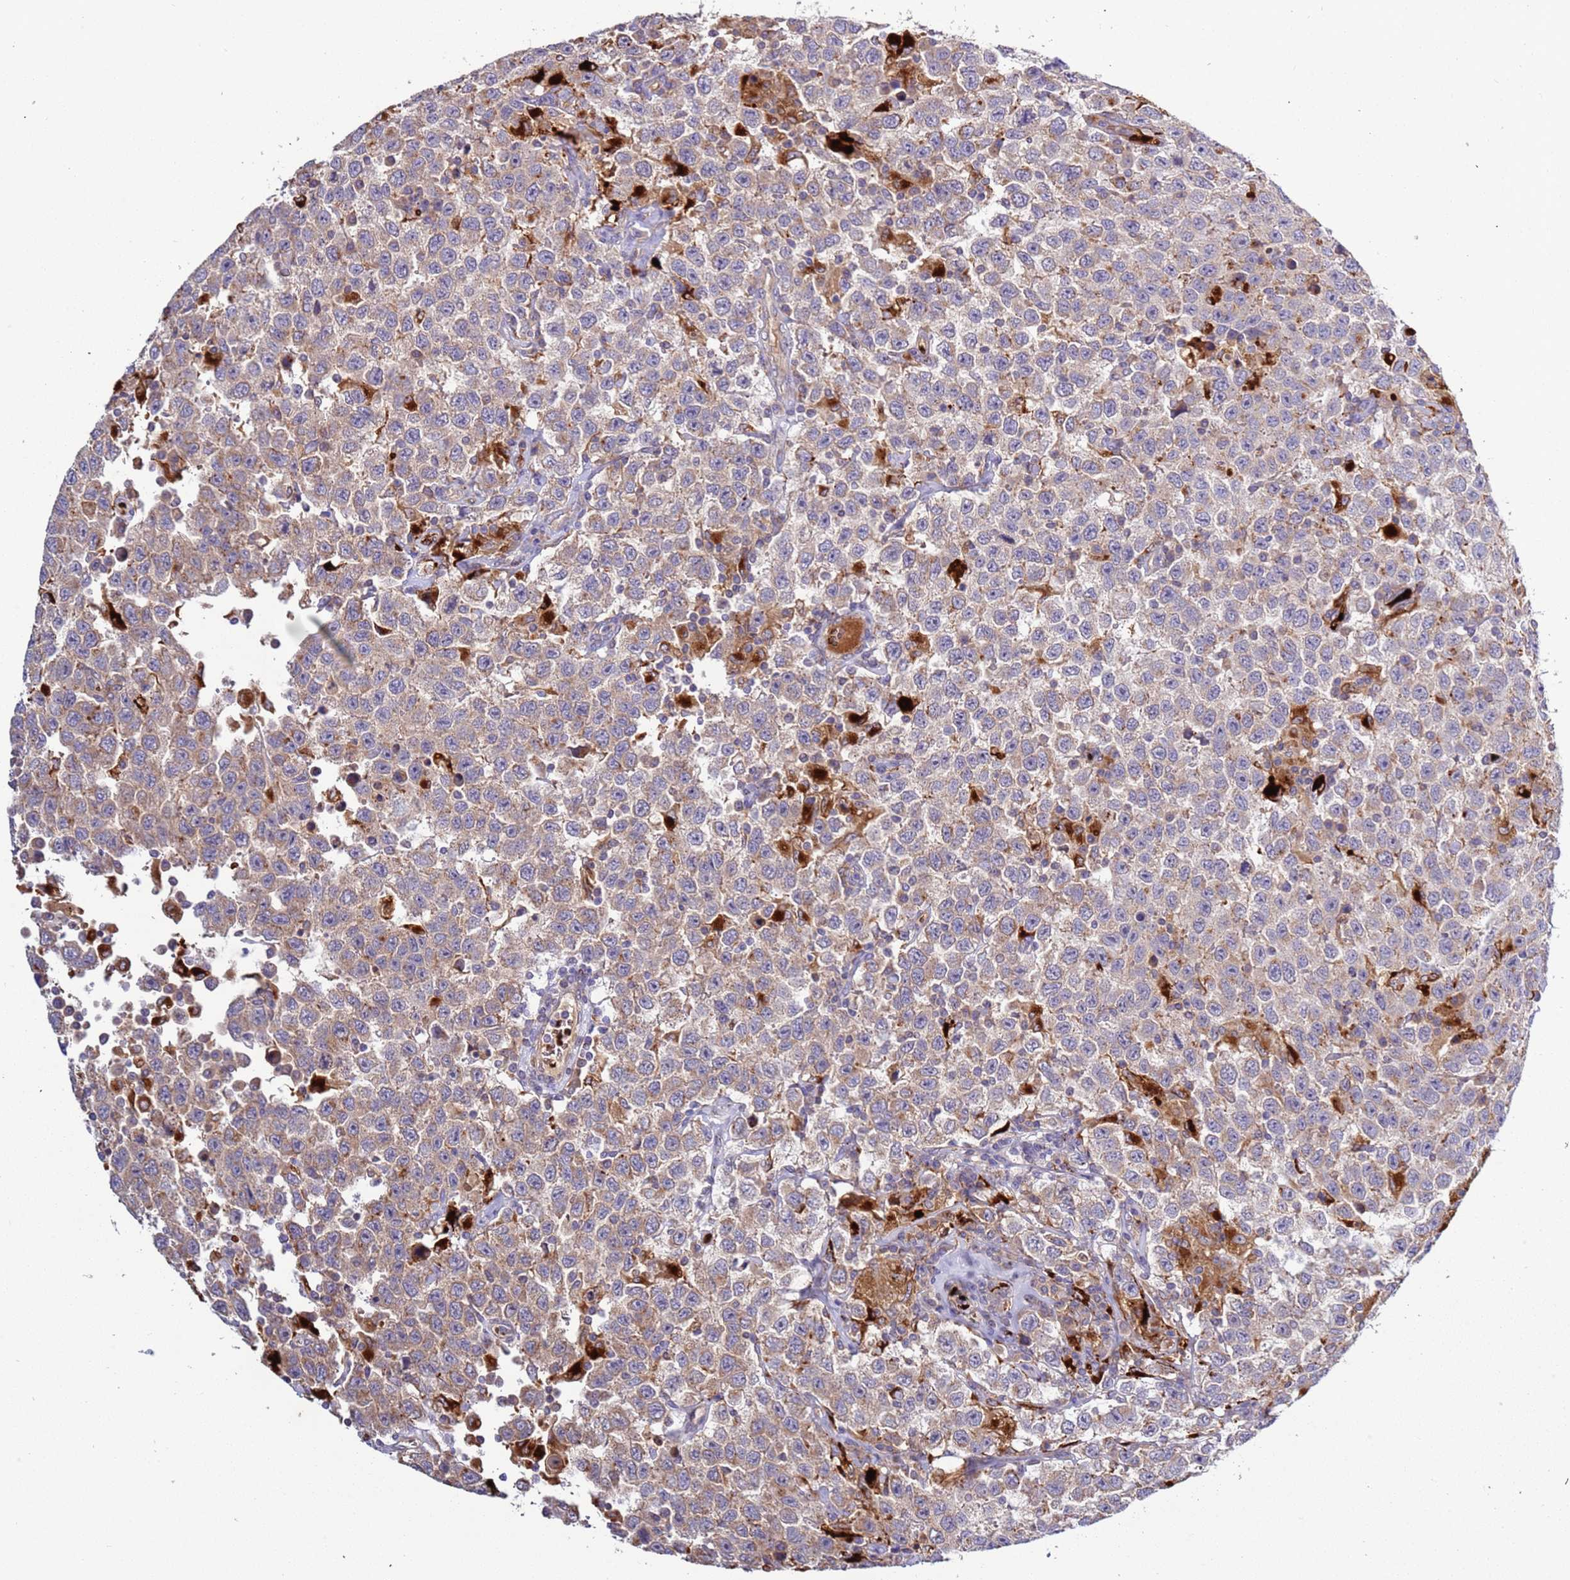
{"staining": {"intensity": "weak", "quantity": "25%-75%", "location": "cytoplasmic/membranous"}, "tissue": "testis cancer", "cell_type": "Tumor cells", "image_type": "cancer", "snomed": [{"axis": "morphology", "description": "Seminoma, NOS"}, {"axis": "topography", "description": "Testis"}], "caption": "About 25%-75% of tumor cells in human testis cancer show weak cytoplasmic/membranous protein positivity as visualized by brown immunohistochemical staining.", "gene": "VPS36", "patient": {"sex": "male", "age": 41}}